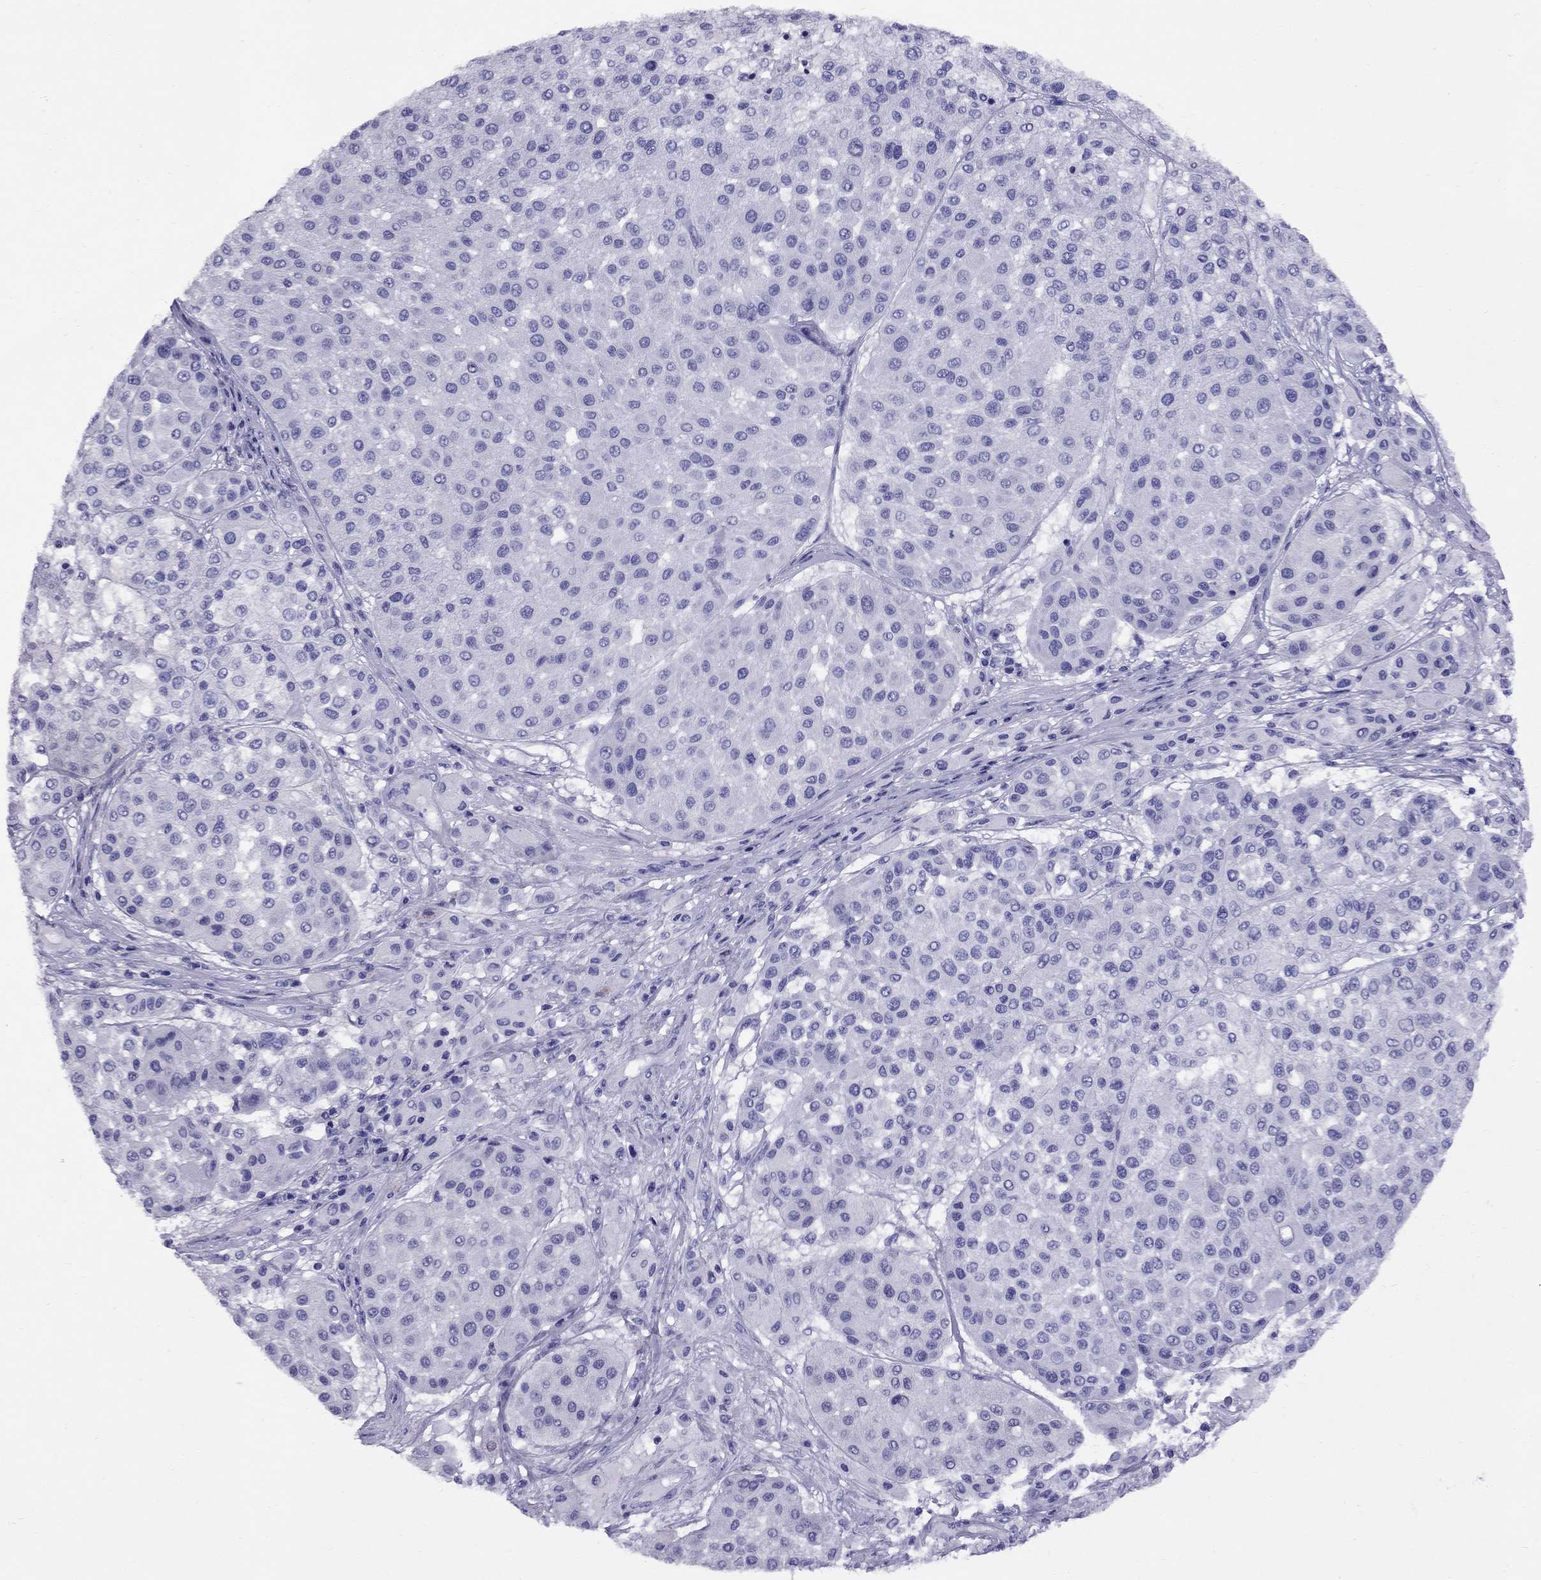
{"staining": {"intensity": "negative", "quantity": "none", "location": "none"}, "tissue": "melanoma", "cell_type": "Tumor cells", "image_type": "cancer", "snomed": [{"axis": "morphology", "description": "Malignant melanoma, Metastatic site"}, {"axis": "topography", "description": "Smooth muscle"}], "caption": "This is an immunohistochemistry (IHC) histopathology image of human melanoma. There is no expression in tumor cells.", "gene": "AVPR1B", "patient": {"sex": "male", "age": 41}}